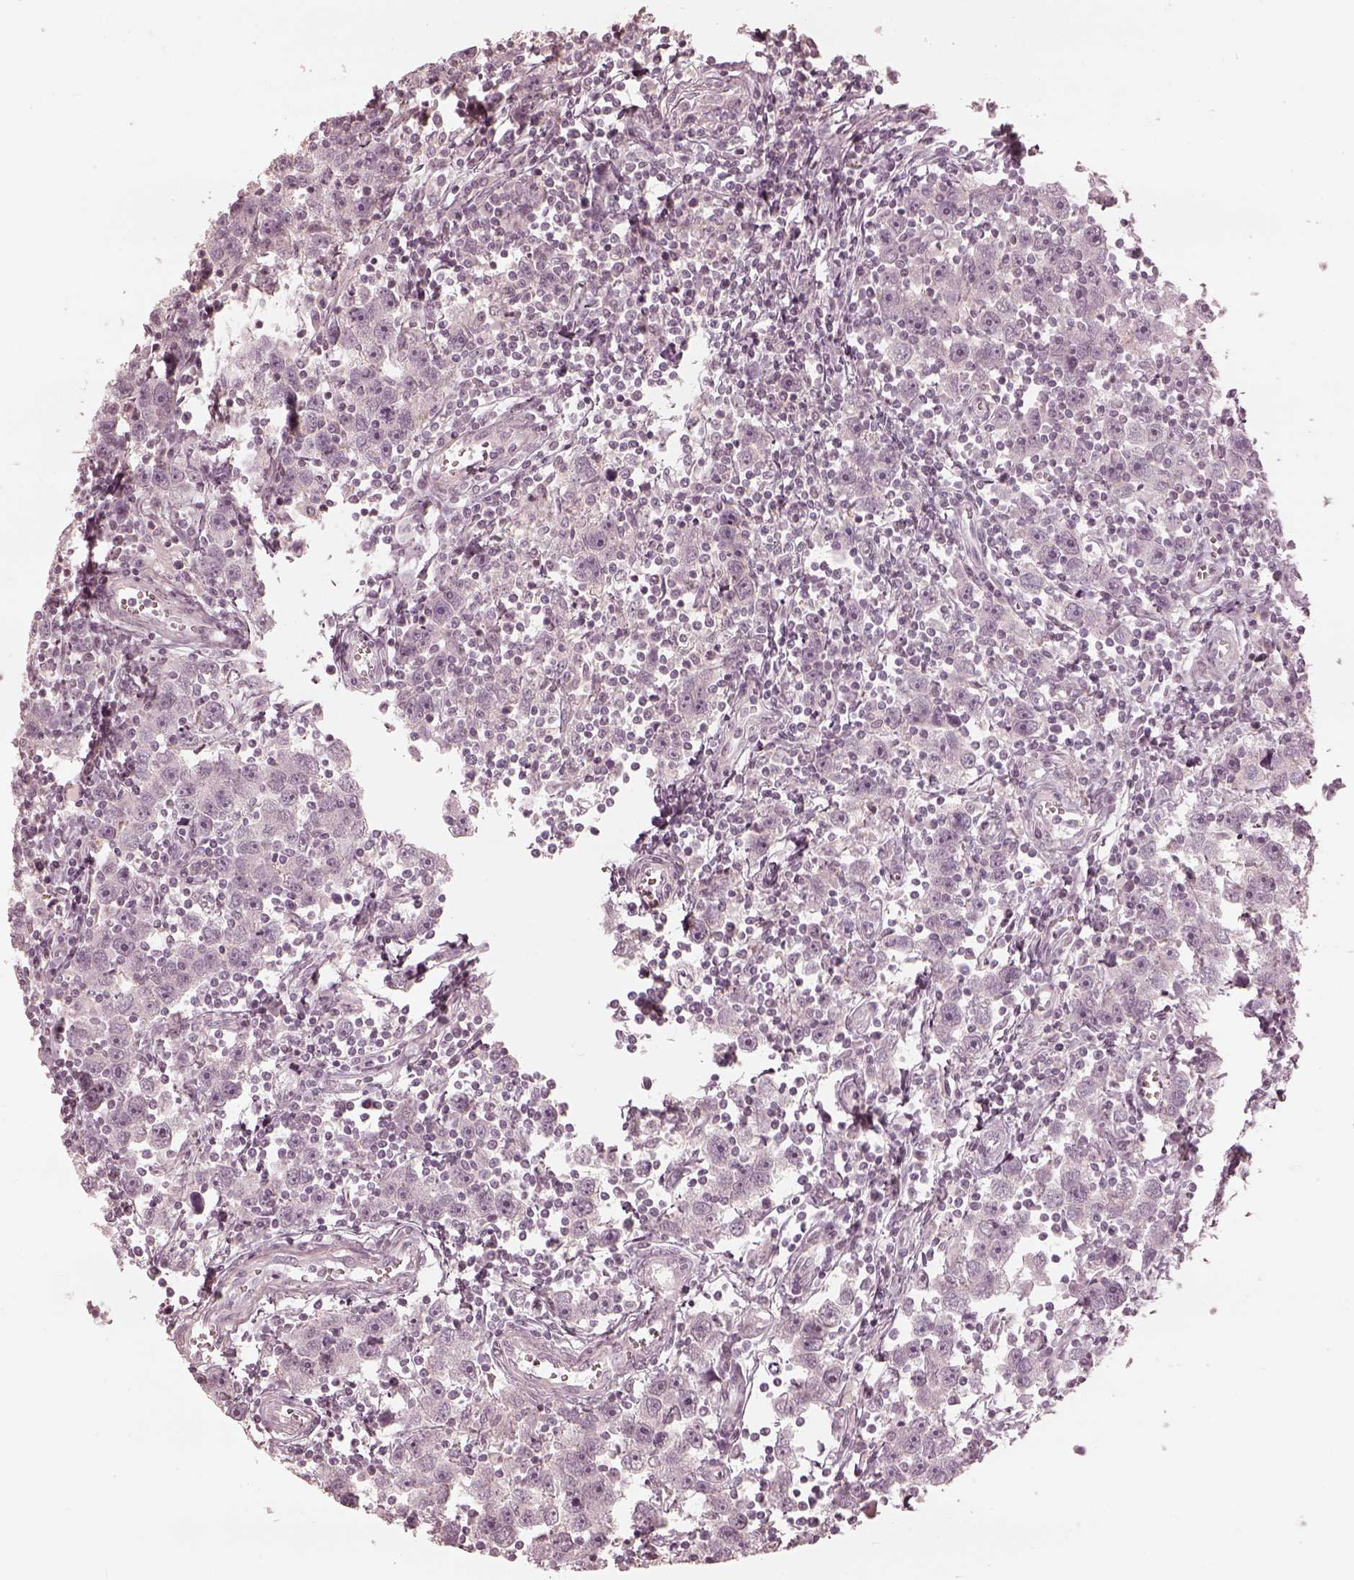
{"staining": {"intensity": "negative", "quantity": "none", "location": "none"}, "tissue": "testis cancer", "cell_type": "Tumor cells", "image_type": "cancer", "snomed": [{"axis": "morphology", "description": "Seminoma, NOS"}, {"axis": "topography", "description": "Testis"}], "caption": "Tumor cells are negative for brown protein staining in testis cancer. Brightfield microscopy of IHC stained with DAB (3,3'-diaminobenzidine) (brown) and hematoxylin (blue), captured at high magnification.", "gene": "ADRB3", "patient": {"sex": "male", "age": 30}}